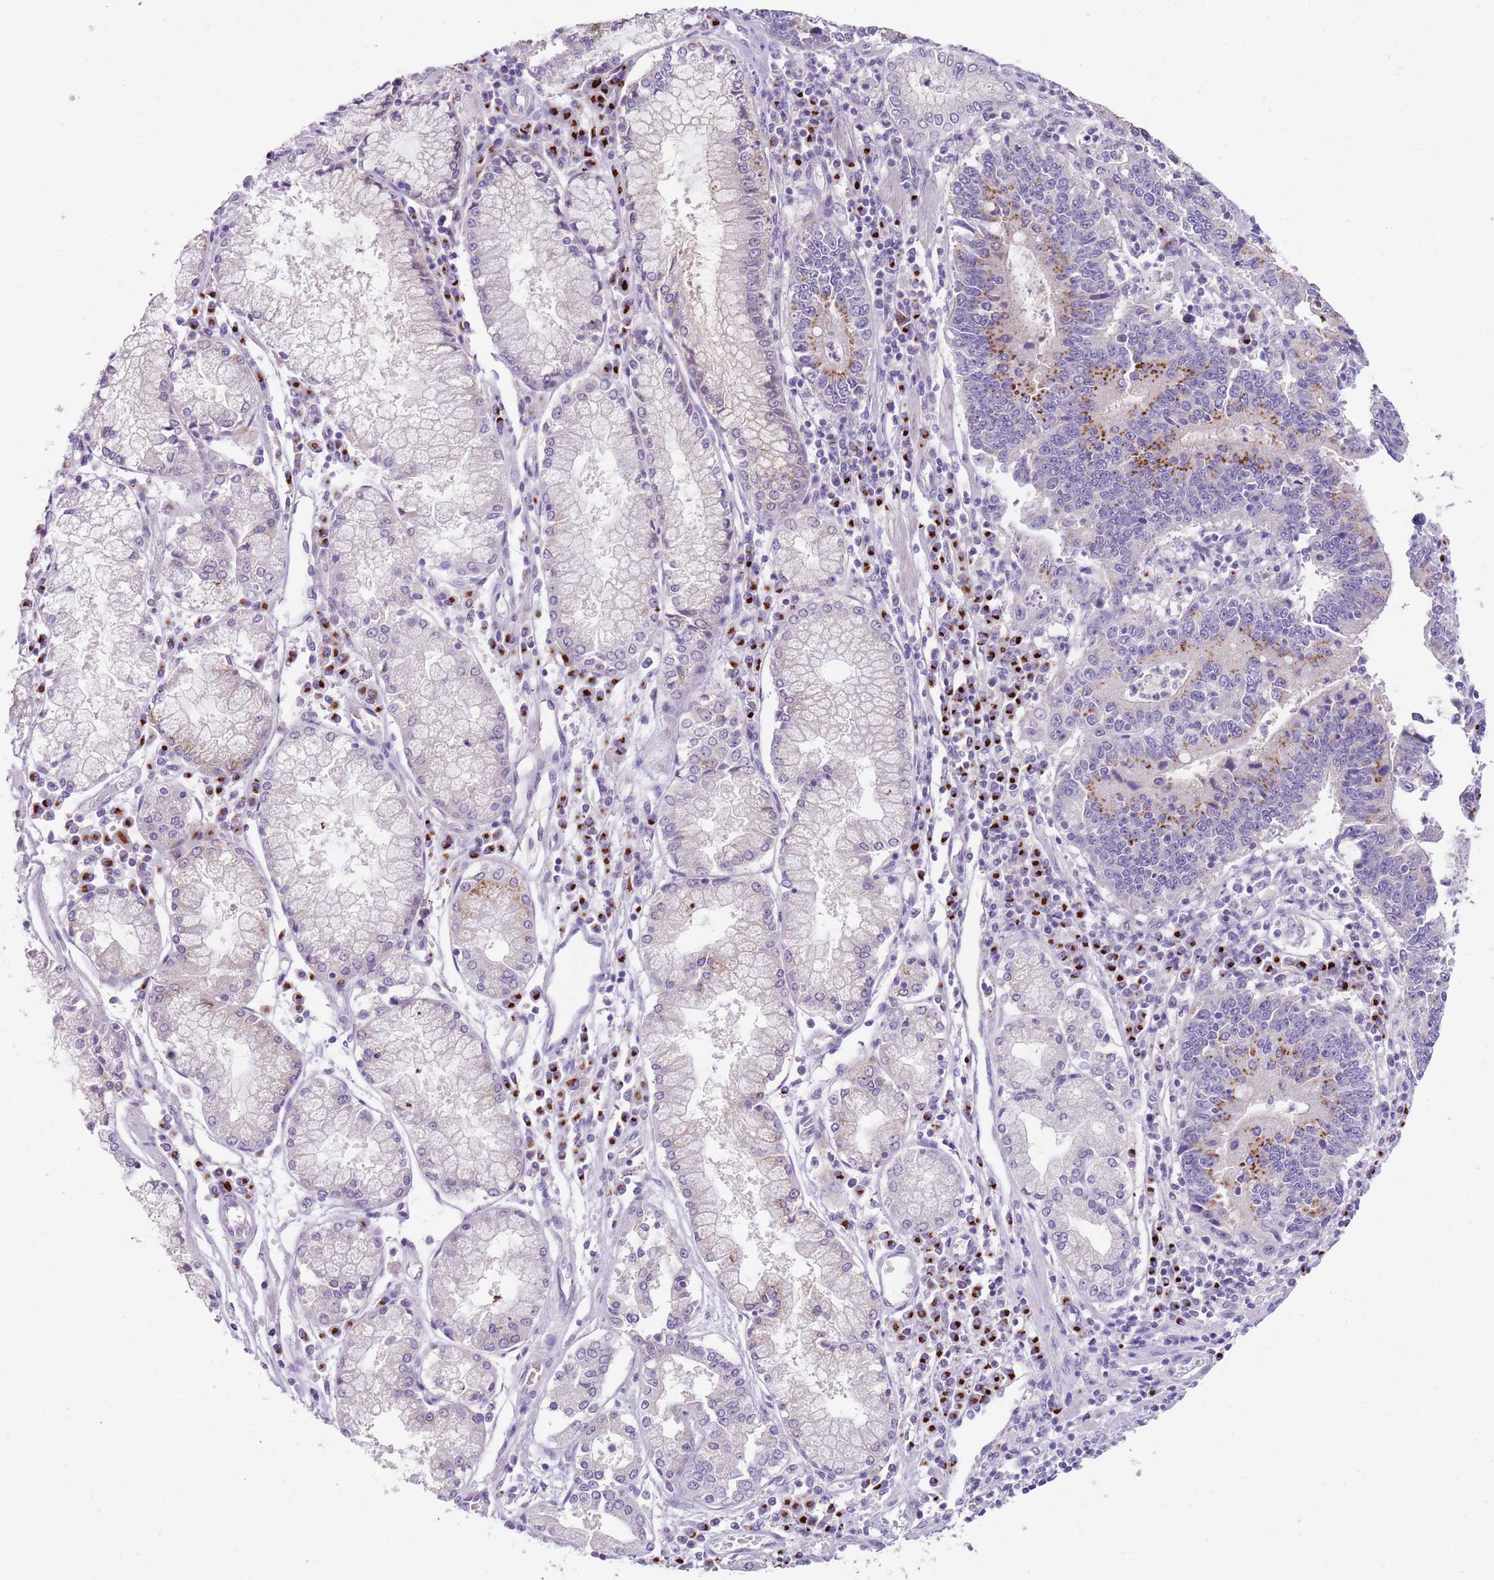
{"staining": {"intensity": "moderate", "quantity": "25%-75%", "location": "cytoplasmic/membranous"}, "tissue": "stomach cancer", "cell_type": "Tumor cells", "image_type": "cancer", "snomed": [{"axis": "morphology", "description": "Adenocarcinoma, NOS"}, {"axis": "topography", "description": "Stomach"}], "caption": "Immunohistochemistry image of neoplastic tissue: human stomach adenocarcinoma stained using immunohistochemistry (IHC) reveals medium levels of moderate protein expression localized specifically in the cytoplasmic/membranous of tumor cells, appearing as a cytoplasmic/membranous brown color.", "gene": "C2CD3", "patient": {"sex": "male", "age": 59}}